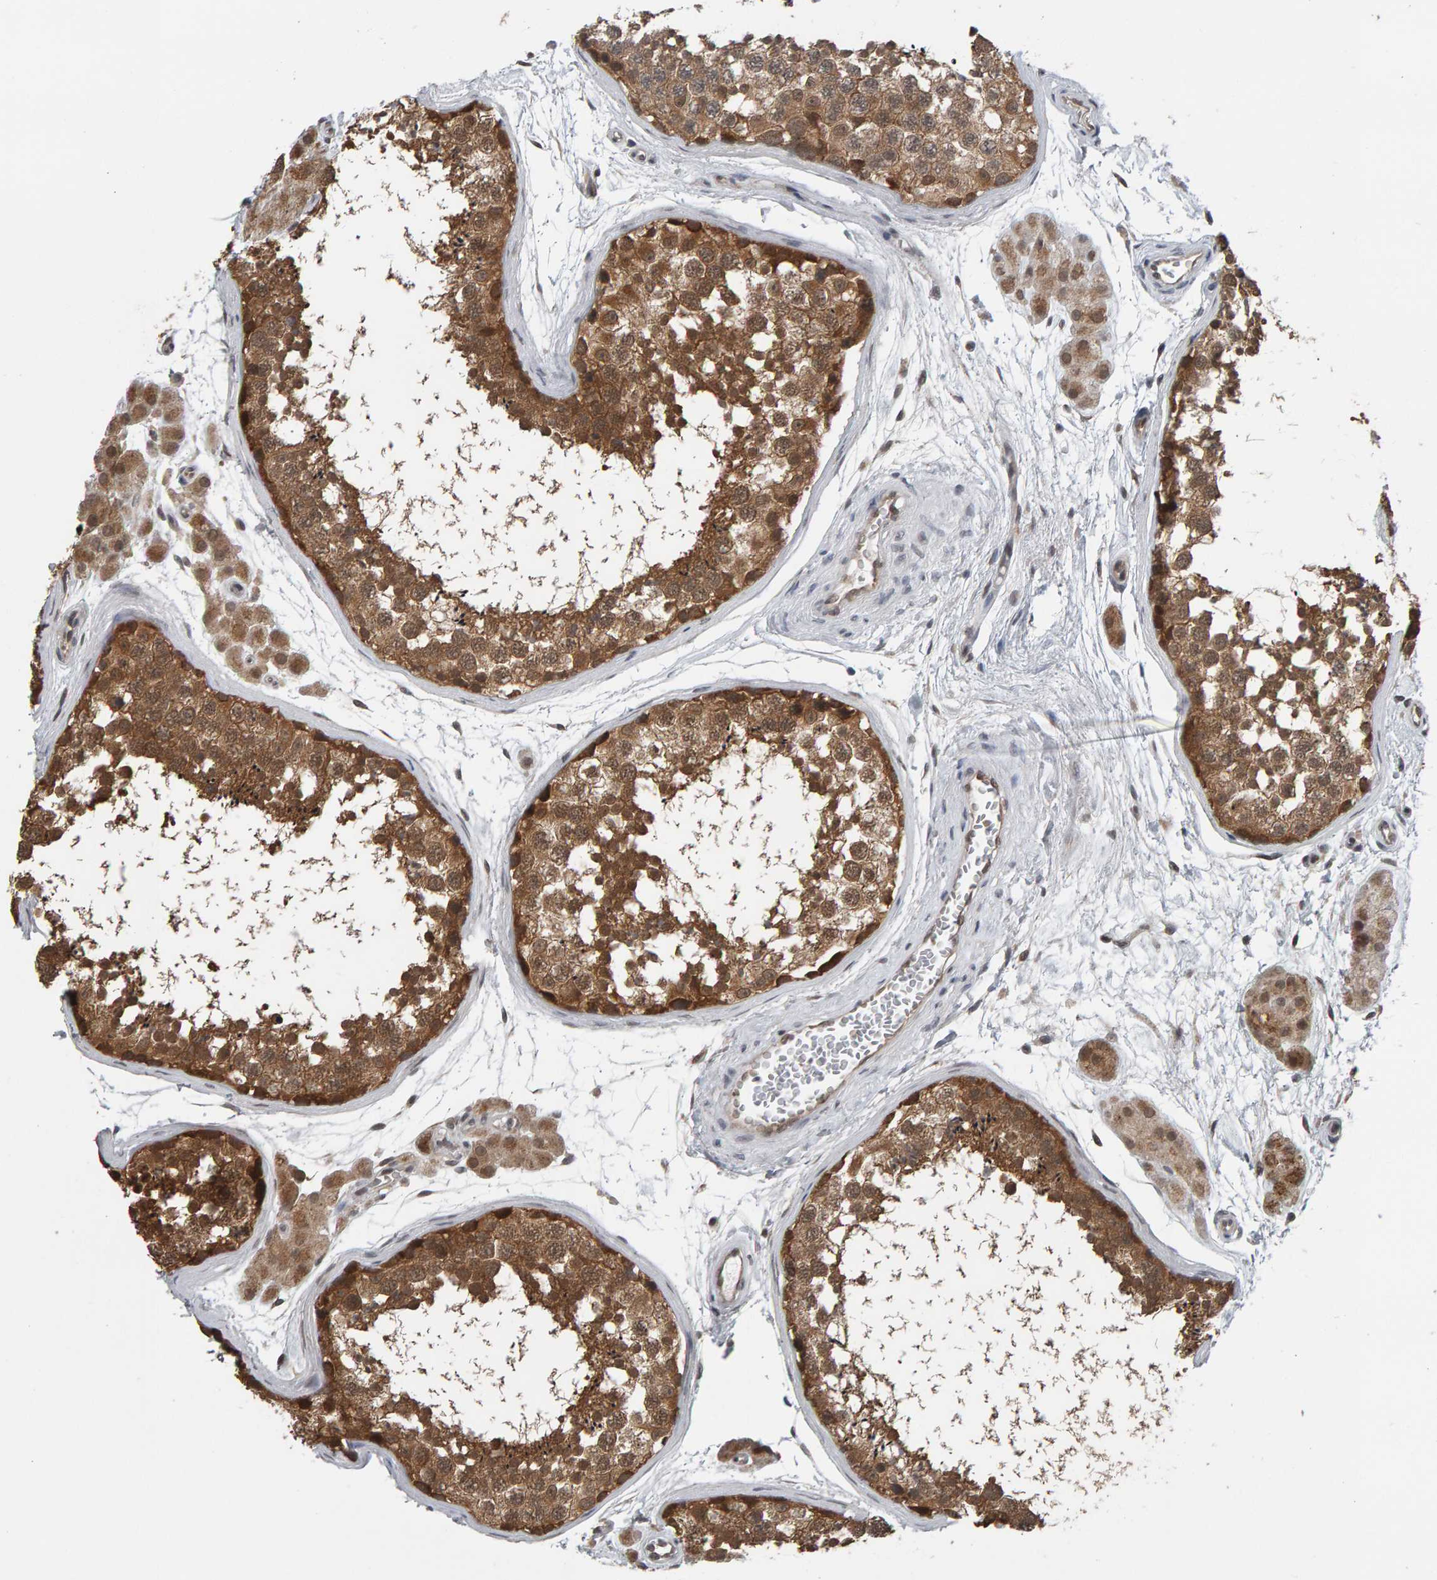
{"staining": {"intensity": "moderate", "quantity": ">75%", "location": "cytoplasmic/membranous,nuclear"}, "tissue": "testis", "cell_type": "Cells in seminiferous ducts", "image_type": "normal", "snomed": [{"axis": "morphology", "description": "Normal tissue, NOS"}, {"axis": "topography", "description": "Testis"}], "caption": "Approximately >75% of cells in seminiferous ducts in normal human testis demonstrate moderate cytoplasmic/membranous,nuclear protein staining as visualized by brown immunohistochemical staining.", "gene": "COASY", "patient": {"sex": "male", "age": 56}}